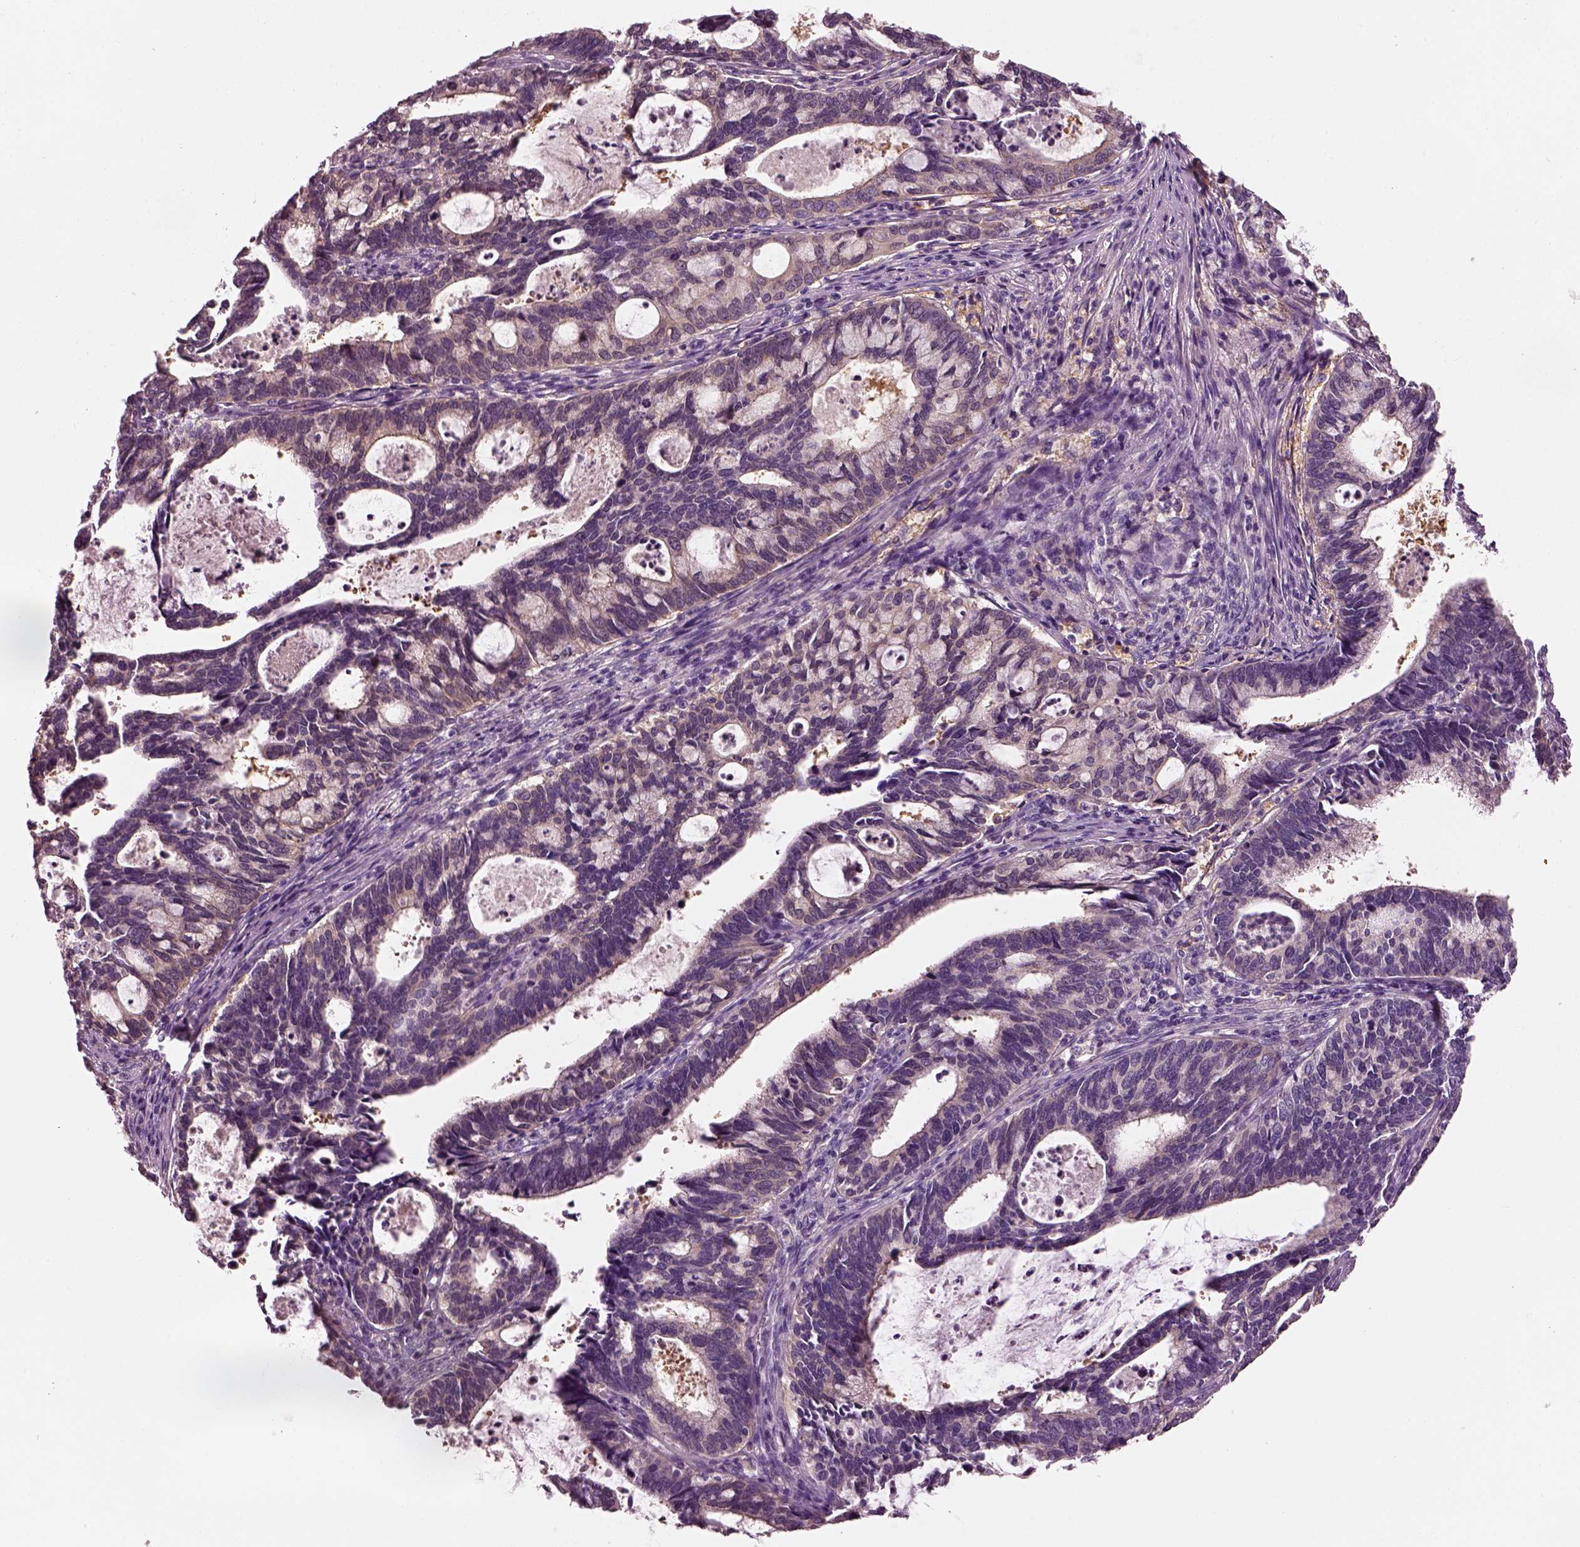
{"staining": {"intensity": "negative", "quantity": "none", "location": "none"}, "tissue": "cervical cancer", "cell_type": "Tumor cells", "image_type": "cancer", "snomed": [{"axis": "morphology", "description": "Adenocarcinoma, NOS"}, {"axis": "topography", "description": "Cervix"}], "caption": "A micrograph of human adenocarcinoma (cervical) is negative for staining in tumor cells.", "gene": "ELSPBP1", "patient": {"sex": "female", "age": 42}}